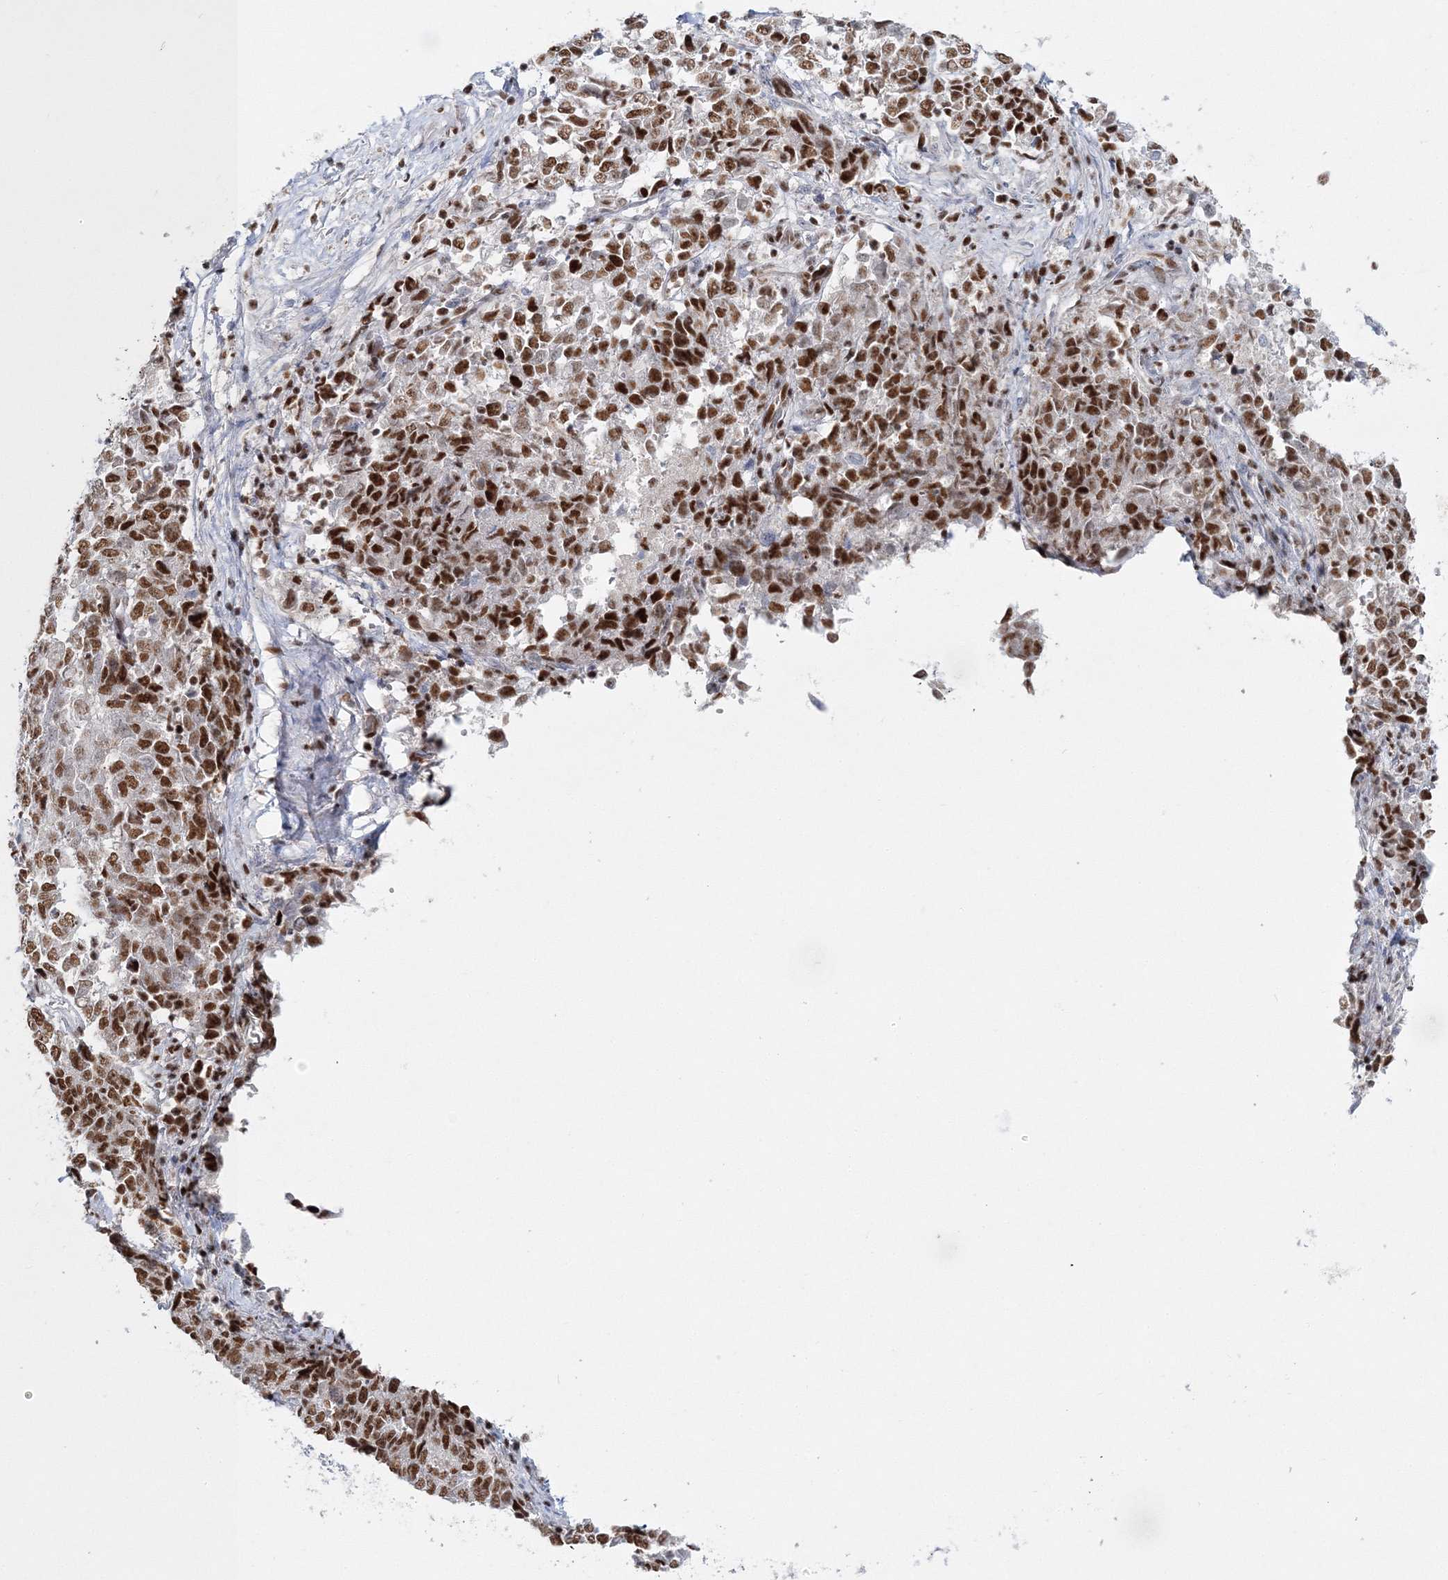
{"staining": {"intensity": "strong", "quantity": ">75%", "location": "nuclear"}, "tissue": "endometrial cancer", "cell_type": "Tumor cells", "image_type": "cancer", "snomed": [{"axis": "morphology", "description": "Adenocarcinoma, NOS"}, {"axis": "topography", "description": "Endometrium"}], "caption": "Immunohistochemical staining of human endometrial adenocarcinoma demonstrates high levels of strong nuclear protein staining in about >75% of tumor cells. (IHC, brightfield microscopy, high magnification).", "gene": "QRICH1", "patient": {"sex": "female", "age": 80}}